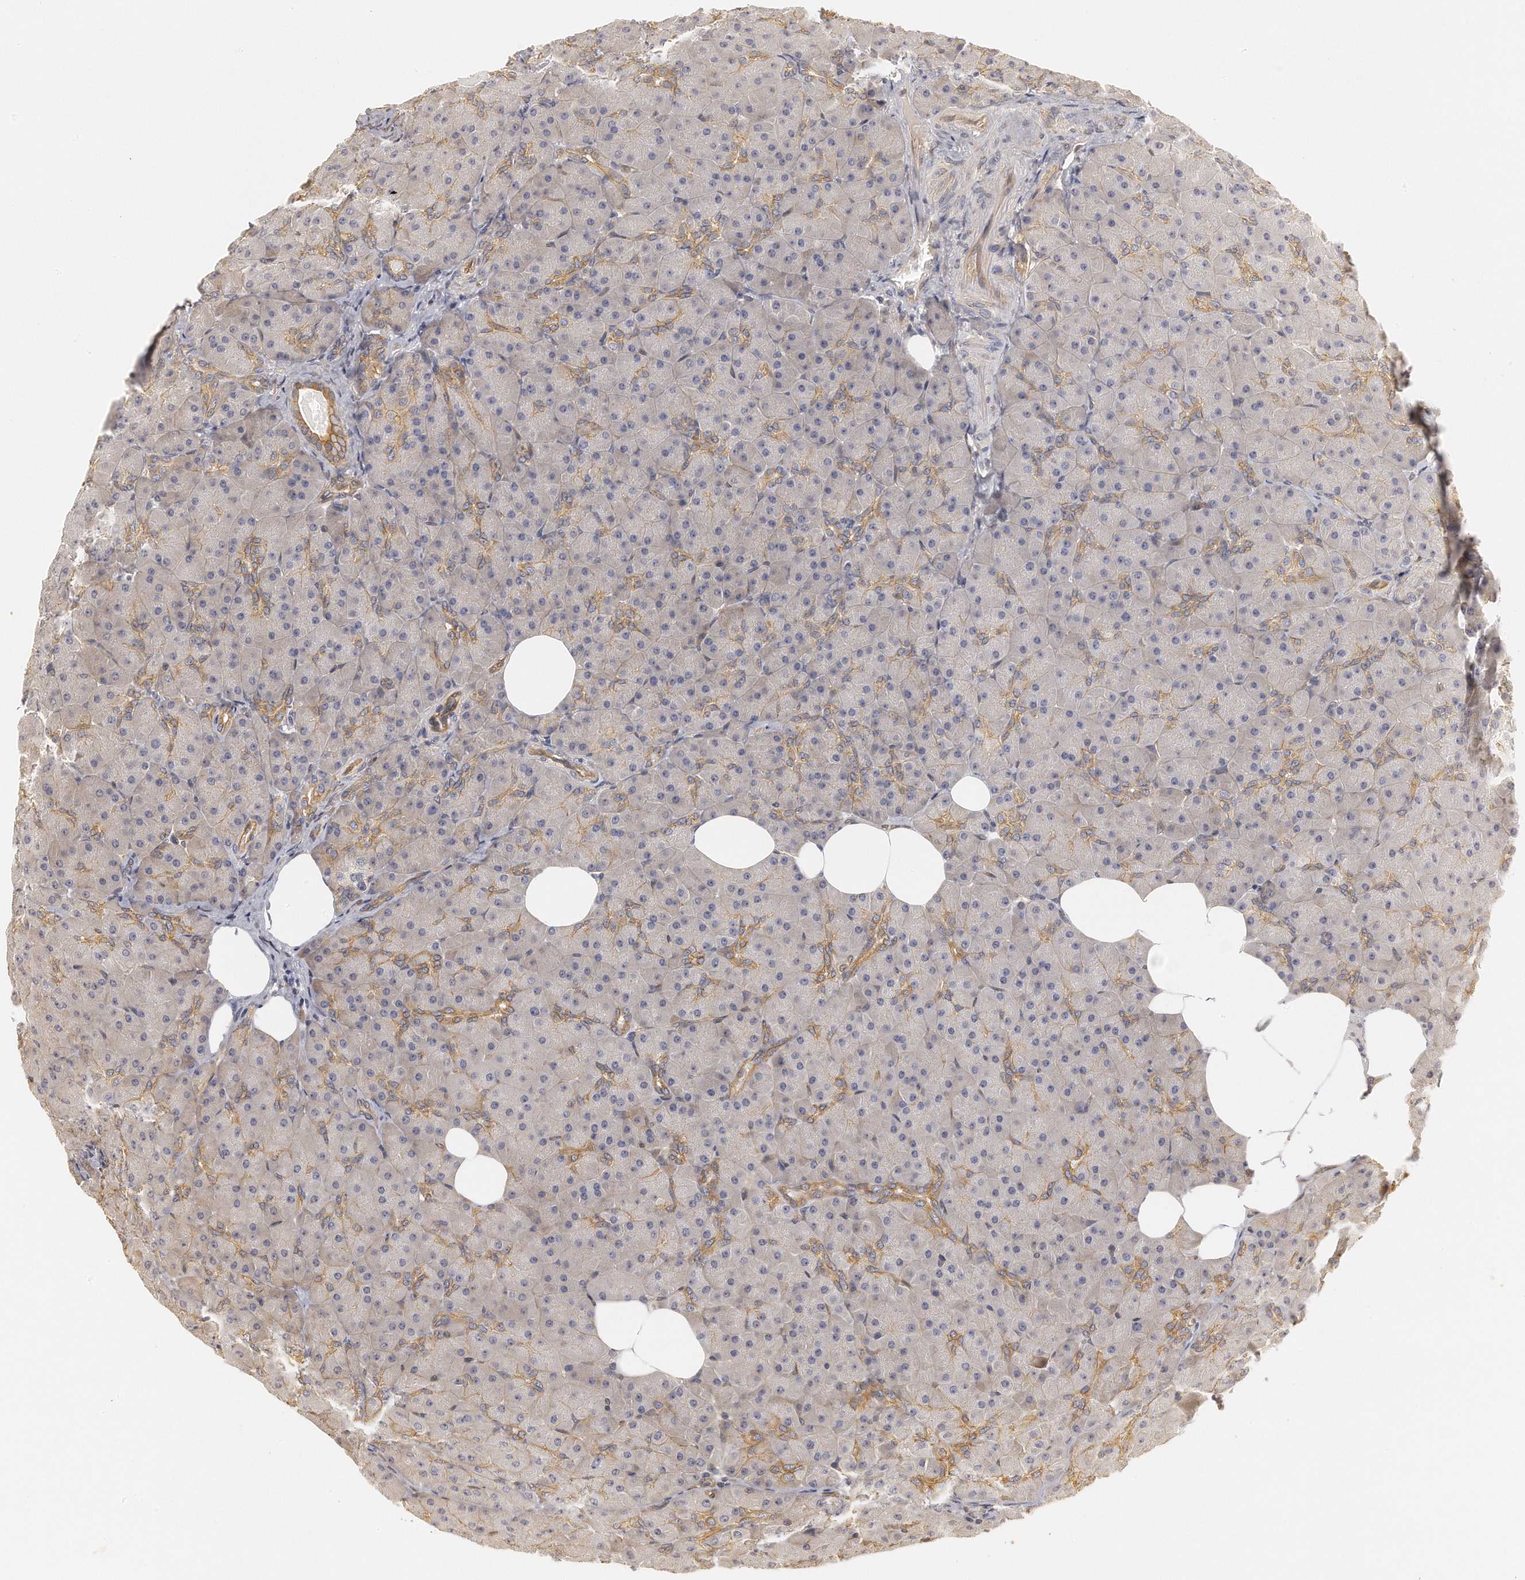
{"staining": {"intensity": "moderate", "quantity": "25%-75%", "location": "cytoplasmic/membranous"}, "tissue": "pancreas", "cell_type": "Exocrine glandular cells", "image_type": "normal", "snomed": [{"axis": "morphology", "description": "Normal tissue, NOS"}, {"axis": "topography", "description": "Pancreas"}], "caption": "Immunohistochemistry (DAB) staining of benign human pancreas shows moderate cytoplasmic/membranous protein expression in about 25%-75% of exocrine glandular cells. The protein of interest is stained brown, and the nuclei are stained in blue (DAB IHC with brightfield microscopy, high magnification).", "gene": "CHST7", "patient": {"sex": "male", "age": 66}}